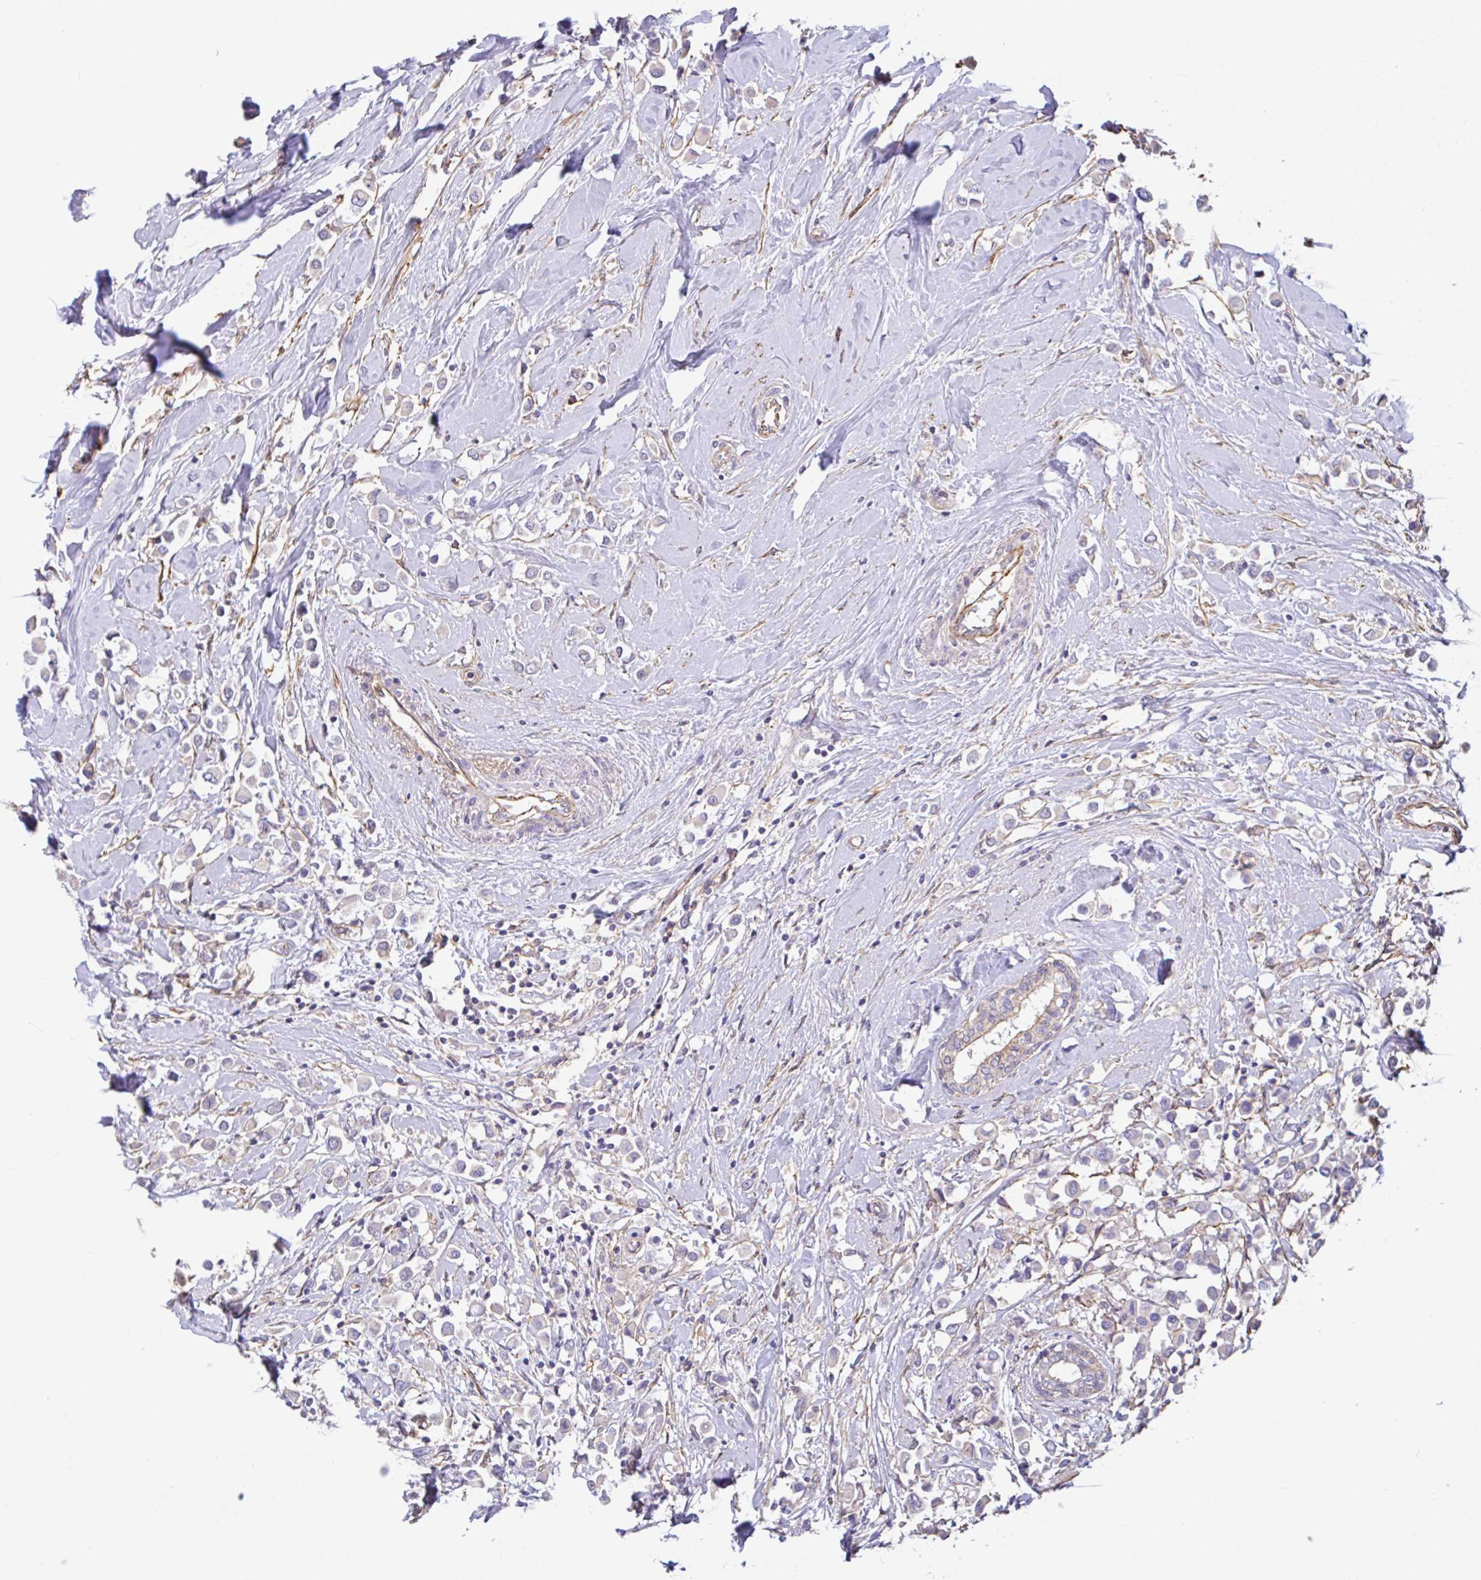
{"staining": {"intensity": "negative", "quantity": "none", "location": "none"}, "tissue": "breast cancer", "cell_type": "Tumor cells", "image_type": "cancer", "snomed": [{"axis": "morphology", "description": "Duct carcinoma"}, {"axis": "topography", "description": "Breast"}], "caption": "This is an IHC histopathology image of human breast intraductal carcinoma. There is no expression in tumor cells.", "gene": "PLCD4", "patient": {"sex": "female", "age": 61}}